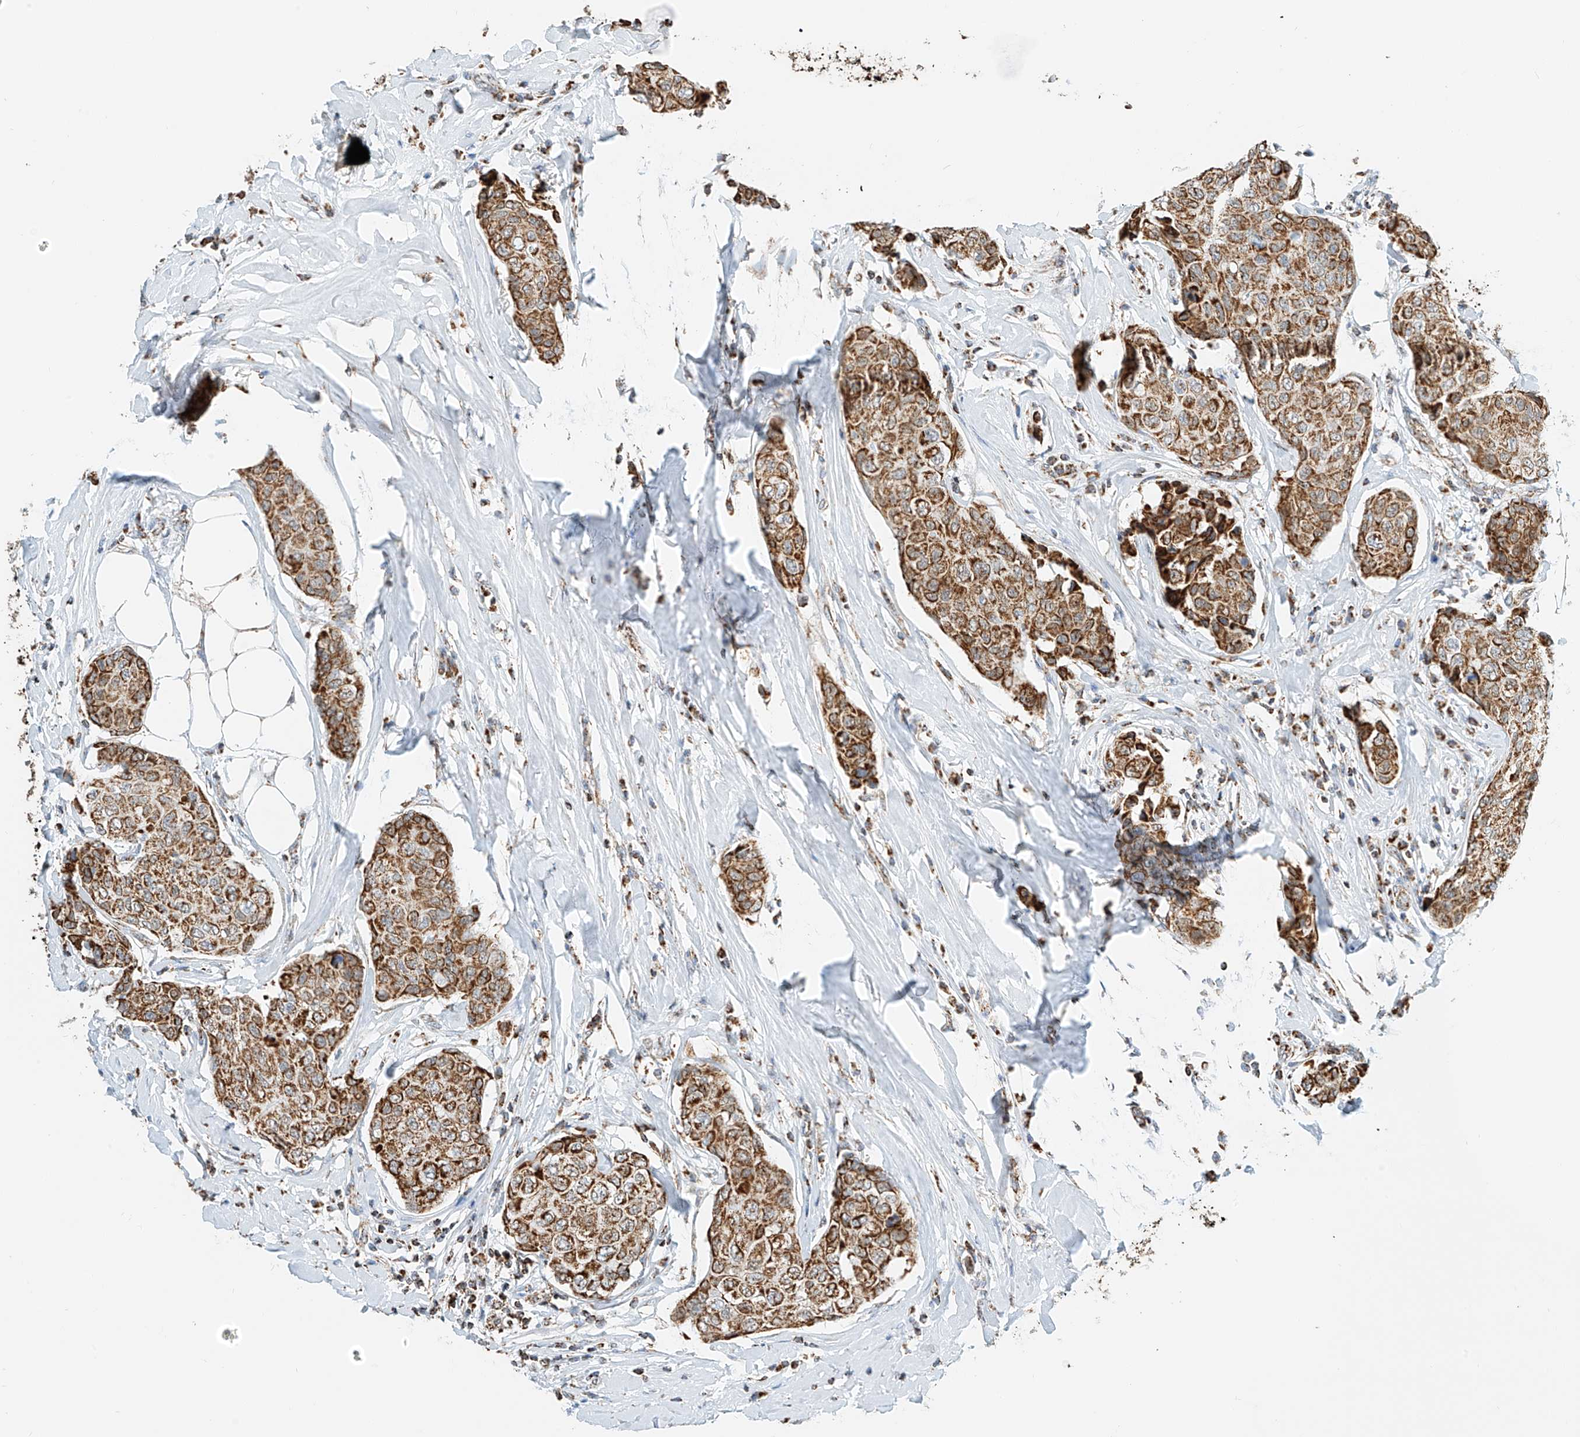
{"staining": {"intensity": "moderate", "quantity": ">75%", "location": "cytoplasmic/membranous"}, "tissue": "breast cancer", "cell_type": "Tumor cells", "image_type": "cancer", "snomed": [{"axis": "morphology", "description": "Duct carcinoma"}, {"axis": "topography", "description": "Breast"}], "caption": "Immunohistochemistry (IHC) image of human infiltrating ductal carcinoma (breast) stained for a protein (brown), which demonstrates medium levels of moderate cytoplasmic/membranous staining in about >75% of tumor cells.", "gene": "PPA2", "patient": {"sex": "female", "age": 80}}